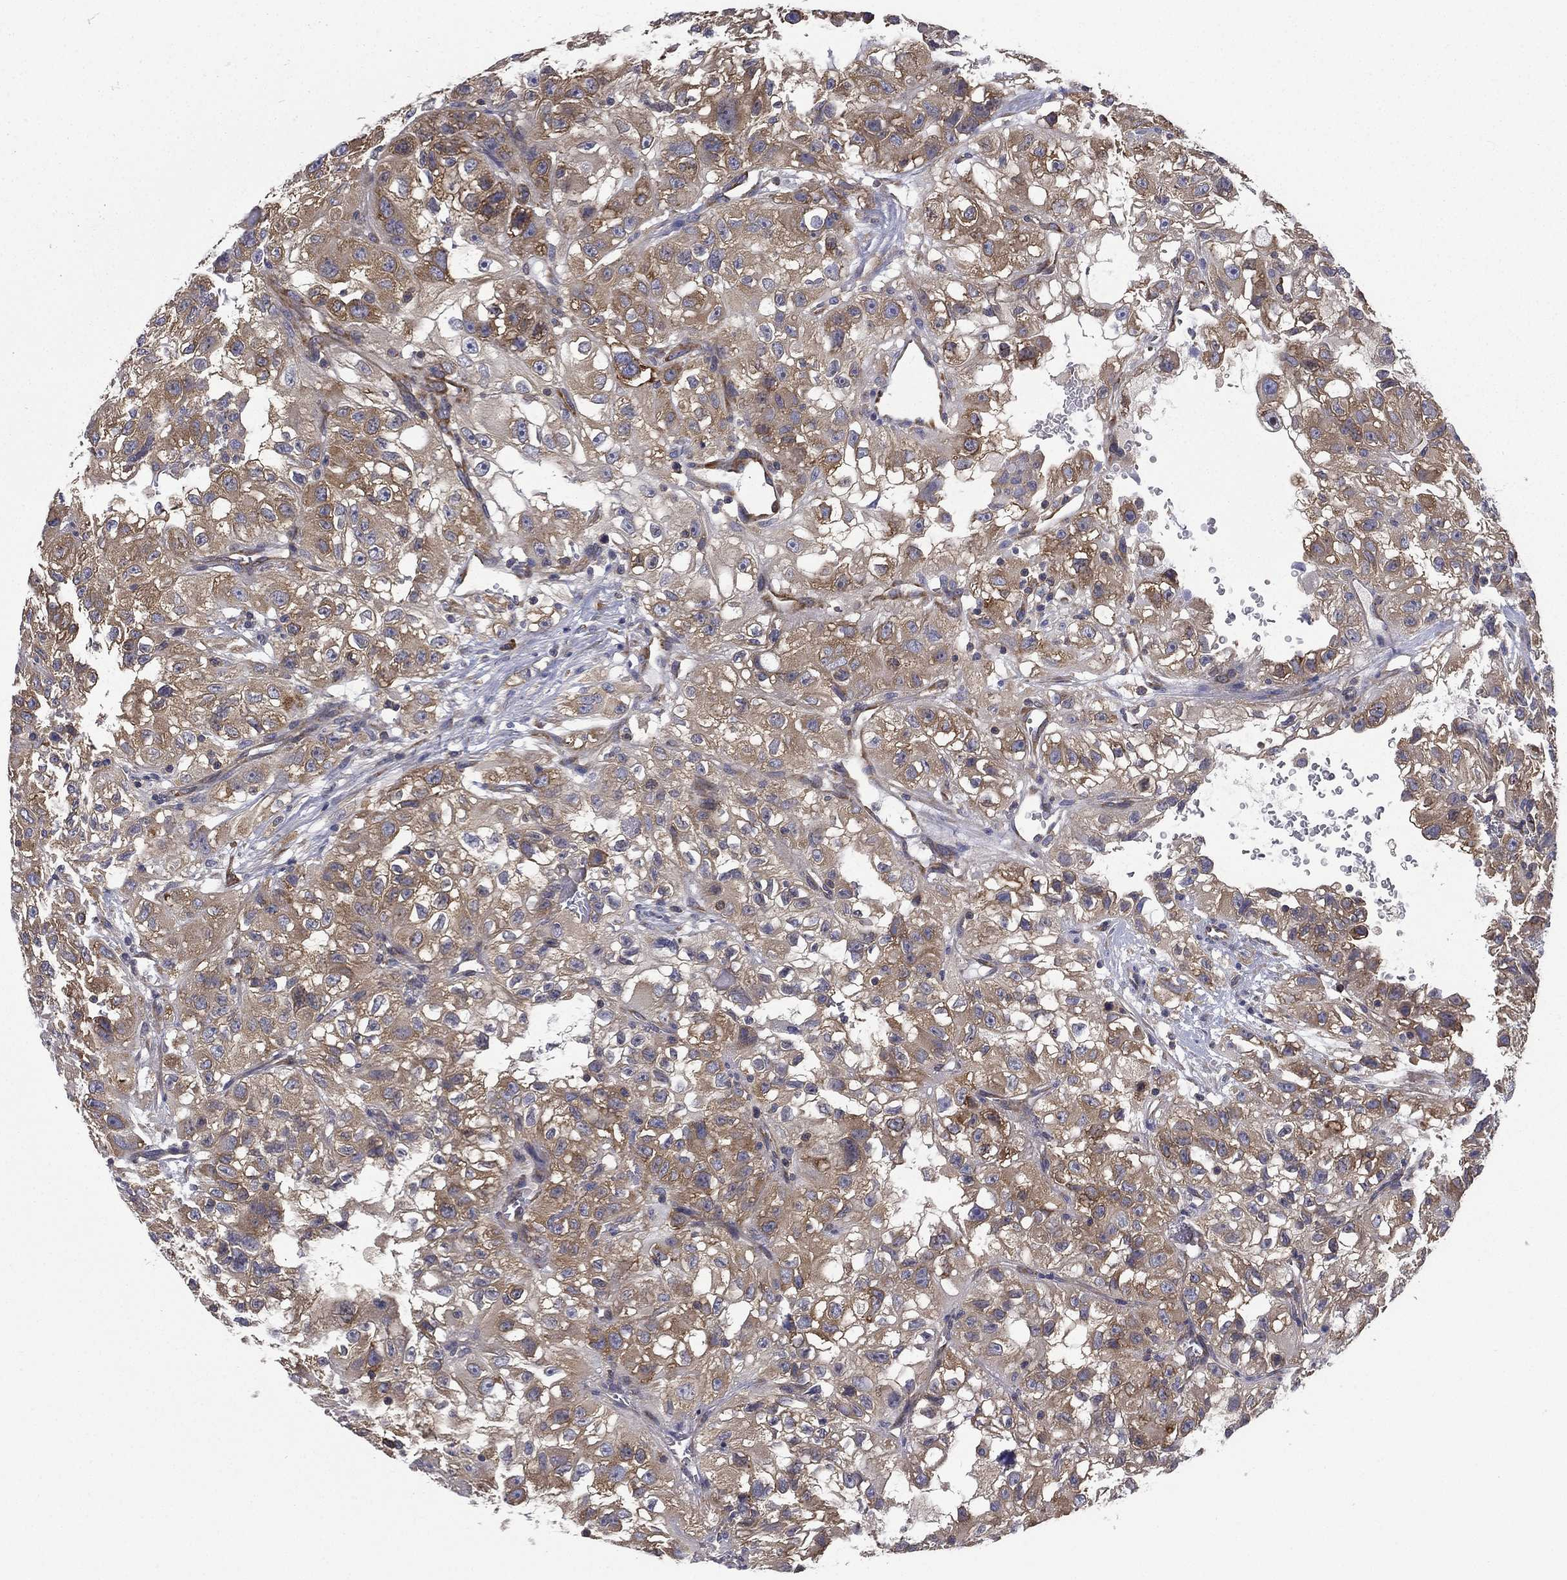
{"staining": {"intensity": "moderate", "quantity": ">75%", "location": "cytoplasmic/membranous"}, "tissue": "renal cancer", "cell_type": "Tumor cells", "image_type": "cancer", "snomed": [{"axis": "morphology", "description": "Adenocarcinoma, NOS"}, {"axis": "topography", "description": "Kidney"}], "caption": "Immunohistochemical staining of renal adenocarcinoma demonstrates medium levels of moderate cytoplasmic/membranous expression in approximately >75% of tumor cells.", "gene": "FARSA", "patient": {"sex": "male", "age": 64}}